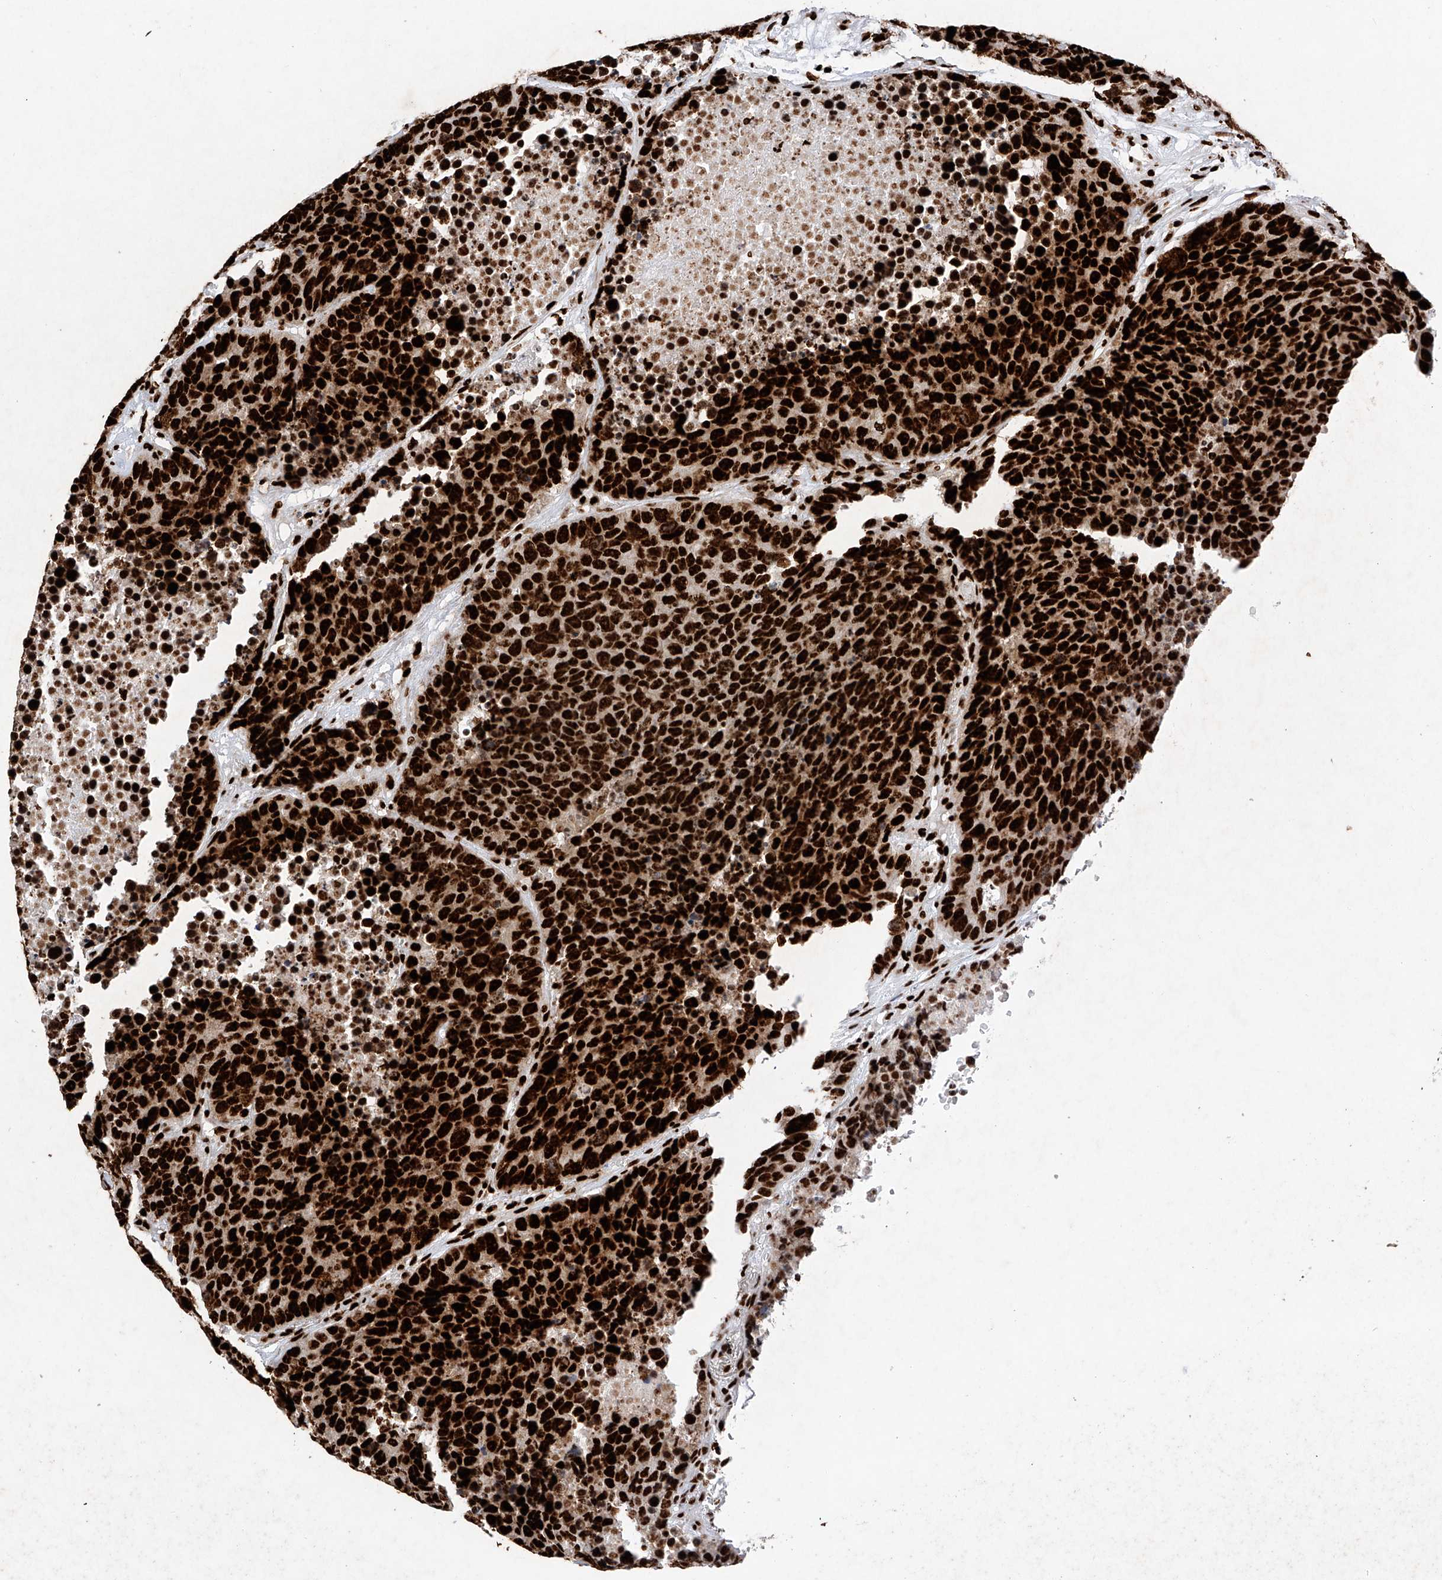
{"staining": {"intensity": "strong", "quantity": ">75%", "location": "nuclear"}, "tissue": "carcinoid", "cell_type": "Tumor cells", "image_type": "cancer", "snomed": [{"axis": "morphology", "description": "Carcinoid, malignant, NOS"}, {"axis": "topography", "description": "Lung"}], "caption": "The histopathology image exhibits staining of carcinoid (malignant), revealing strong nuclear protein positivity (brown color) within tumor cells. (brown staining indicates protein expression, while blue staining denotes nuclei).", "gene": "SRSF6", "patient": {"sex": "male", "age": 60}}